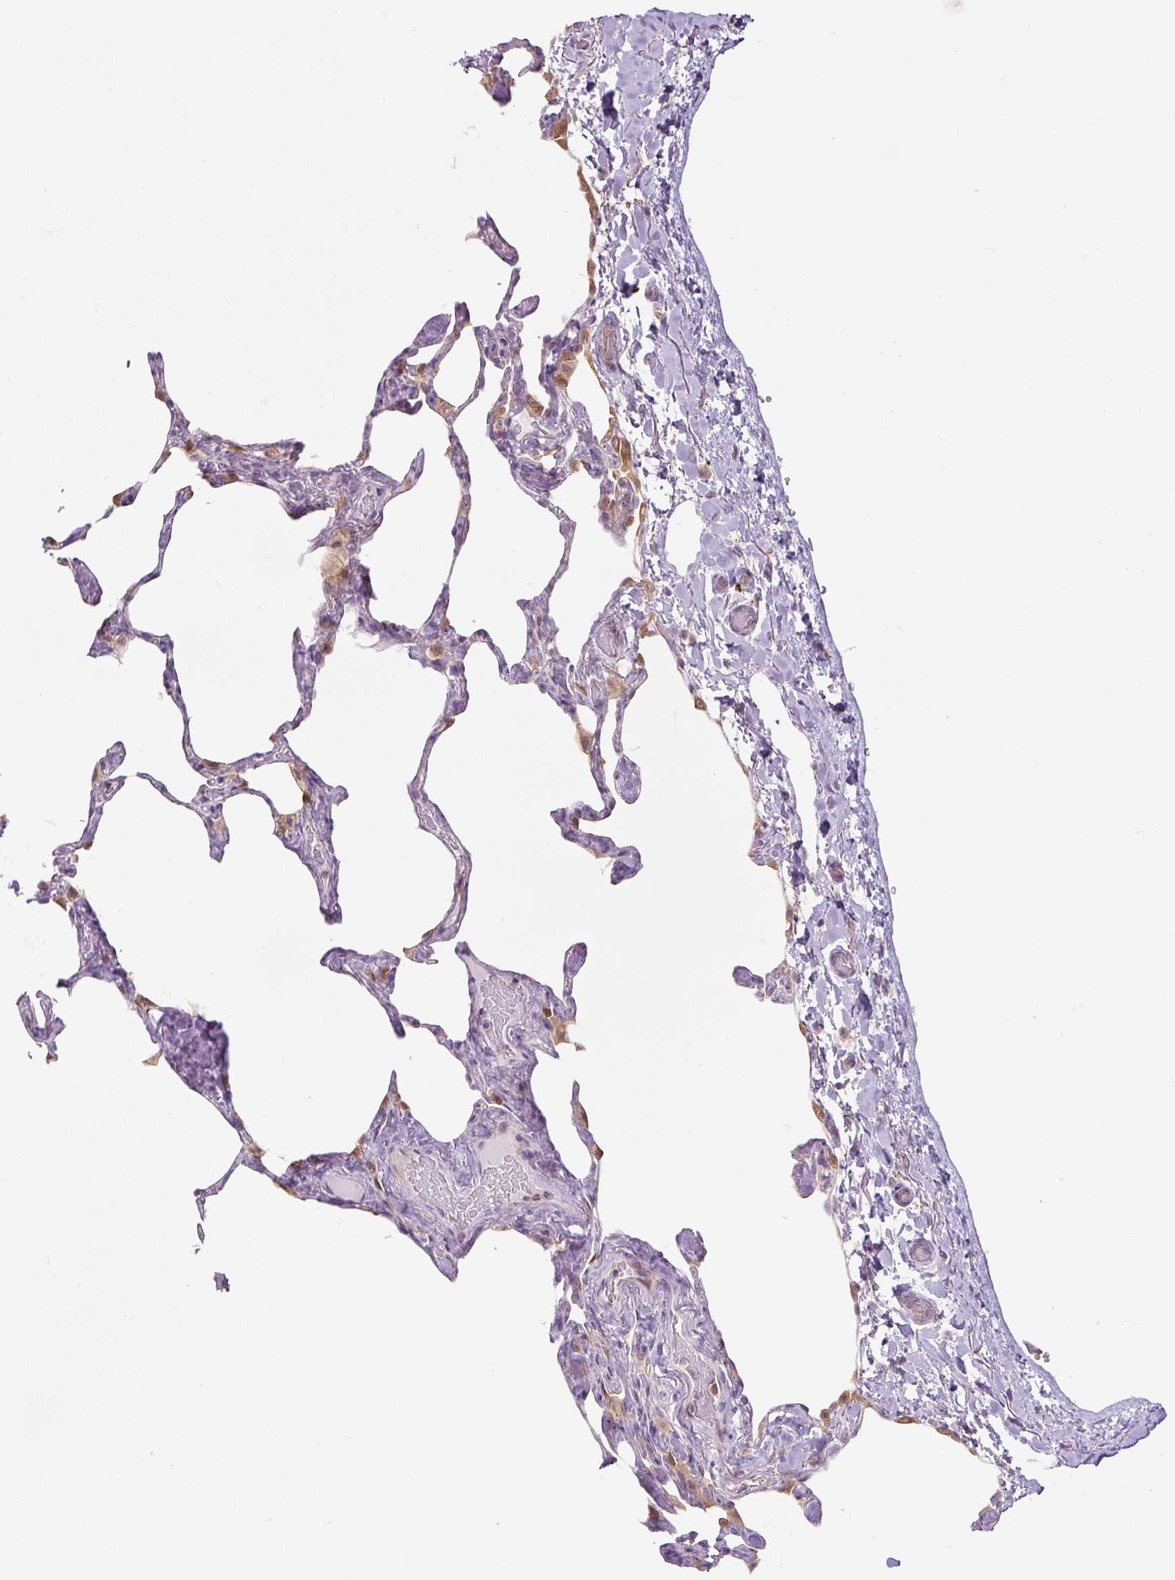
{"staining": {"intensity": "negative", "quantity": "none", "location": "none"}, "tissue": "lung", "cell_type": "Alveolar cells", "image_type": "normal", "snomed": [{"axis": "morphology", "description": "Normal tissue, NOS"}, {"axis": "topography", "description": "Lung"}], "caption": "Immunohistochemistry photomicrograph of unremarkable lung: human lung stained with DAB (3,3'-diaminobenzidine) exhibits no significant protein expression in alveolar cells.", "gene": "SPSB2", "patient": {"sex": "male", "age": 65}}